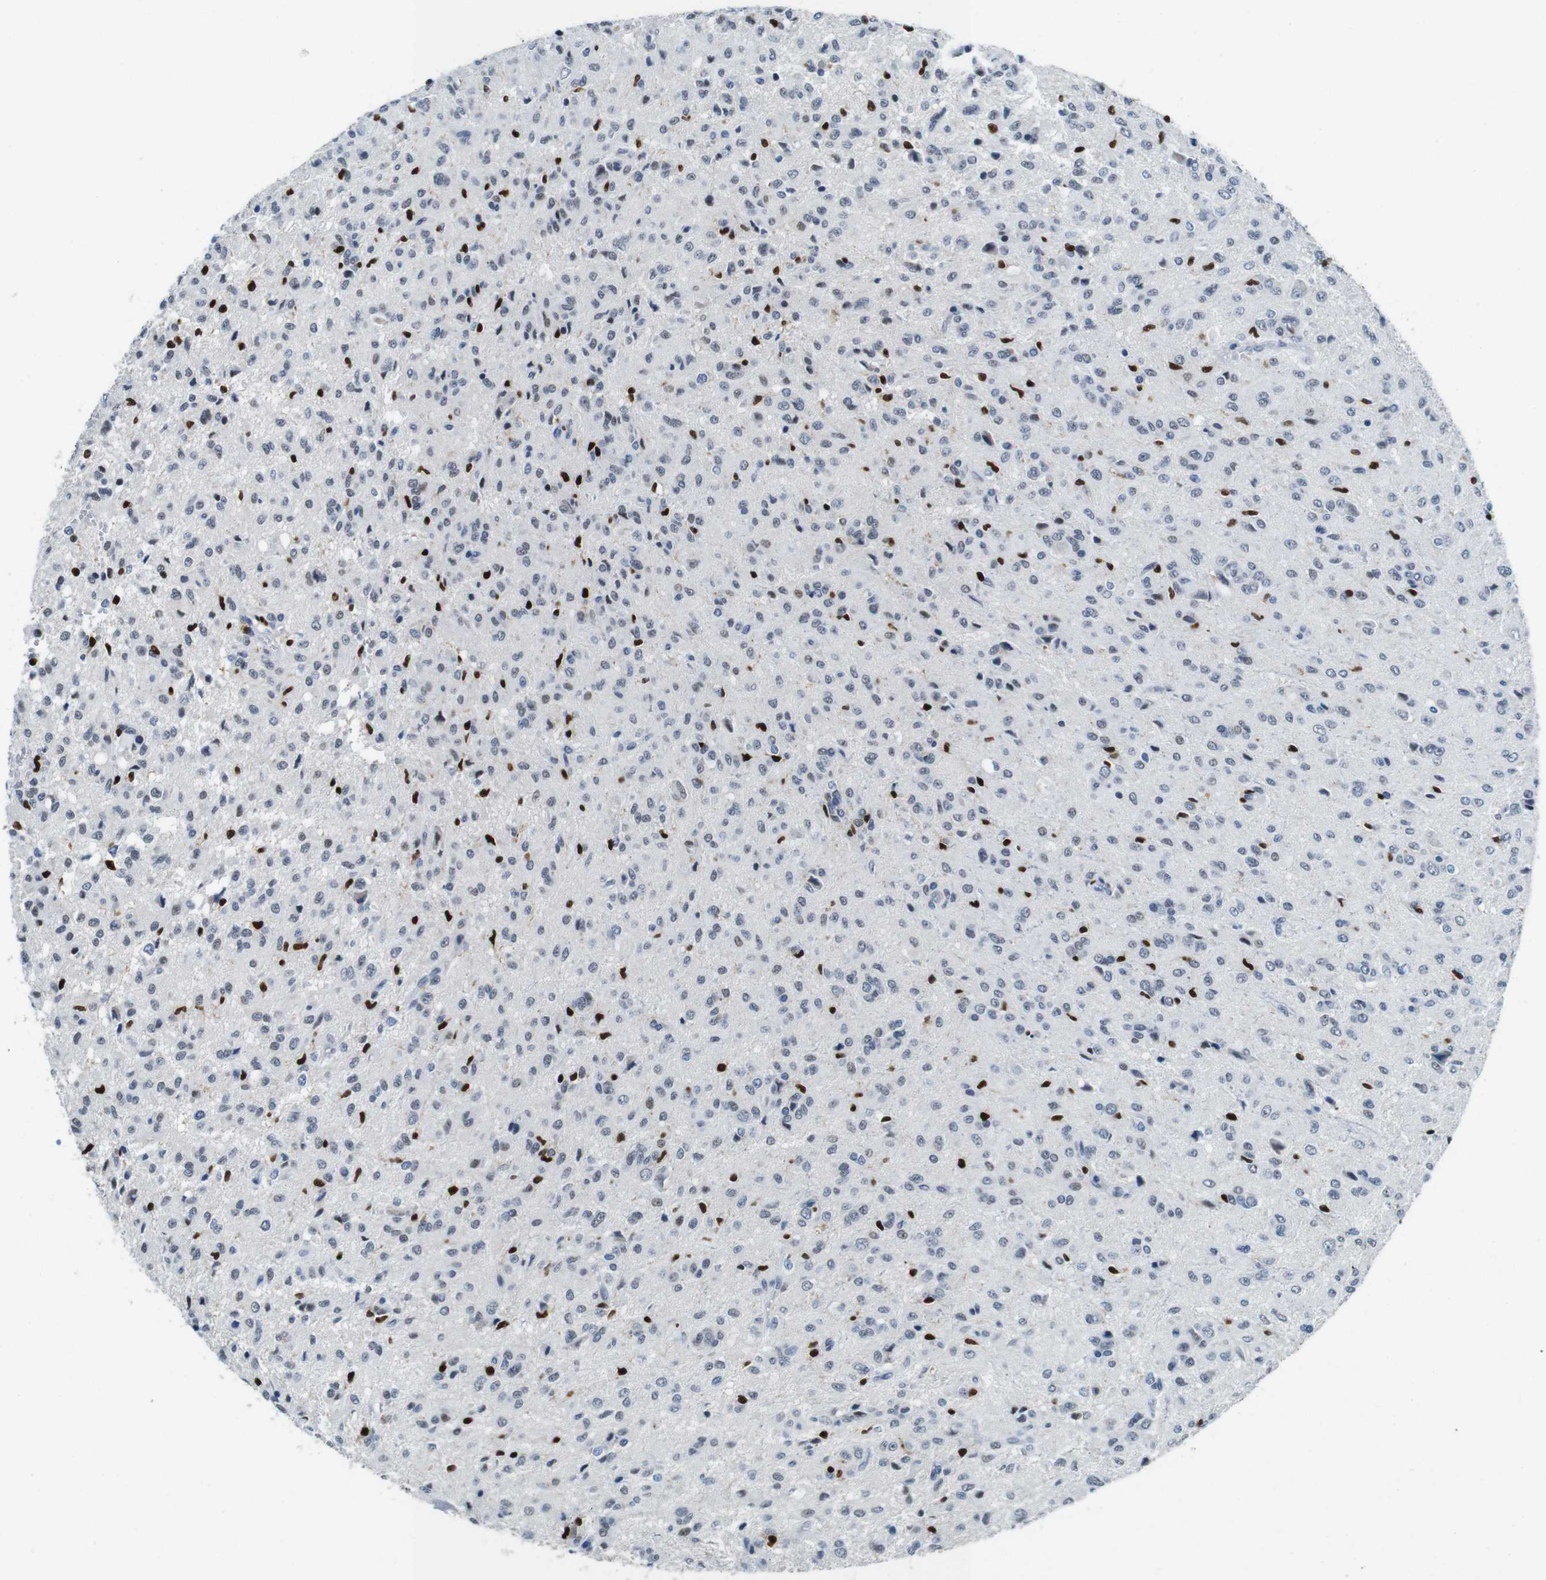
{"staining": {"intensity": "negative", "quantity": "none", "location": "none"}, "tissue": "glioma", "cell_type": "Tumor cells", "image_type": "cancer", "snomed": [{"axis": "morphology", "description": "Glioma, malignant, High grade"}, {"axis": "topography", "description": "Brain"}], "caption": "This is an IHC histopathology image of malignant glioma (high-grade). There is no staining in tumor cells.", "gene": "IRF8", "patient": {"sex": "female", "age": 59}}